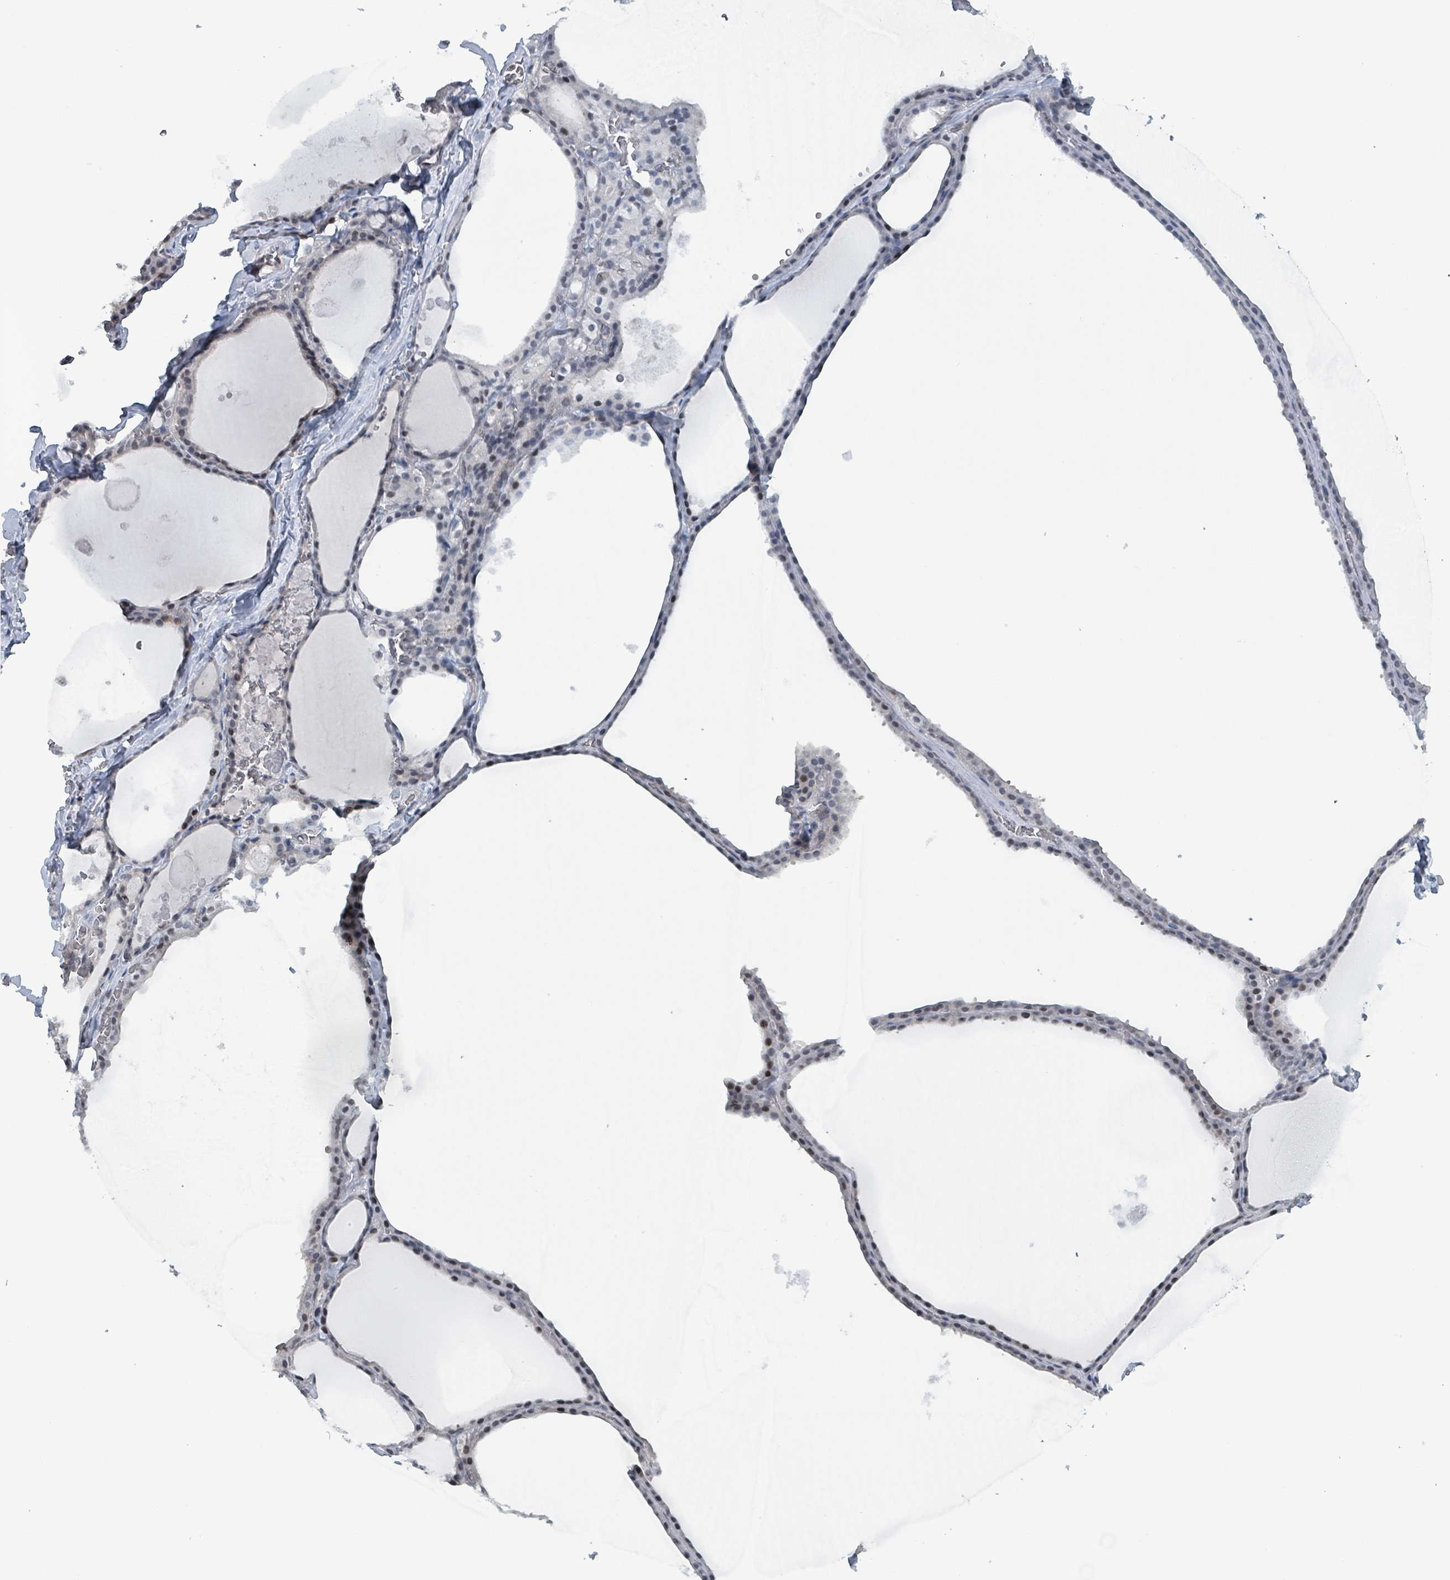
{"staining": {"intensity": "weak", "quantity": "25%-75%", "location": "nuclear"}, "tissue": "thyroid gland", "cell_type": "Glandular cells", "image_type": "normal", "snomed": [{"axis": "morphology", "description": "Normal tissue, NOS"}, {"axis": "topography", "description": "Thyroid gland"}], "caption": "Immunohistochemistry (IHC) of benign human thyroid gland exhibits low levels of weak nuclear positivity in about 25%-75% of glandular cells.", "gene": "BIVM", "patient": {"sex": "male", "age": 56}}